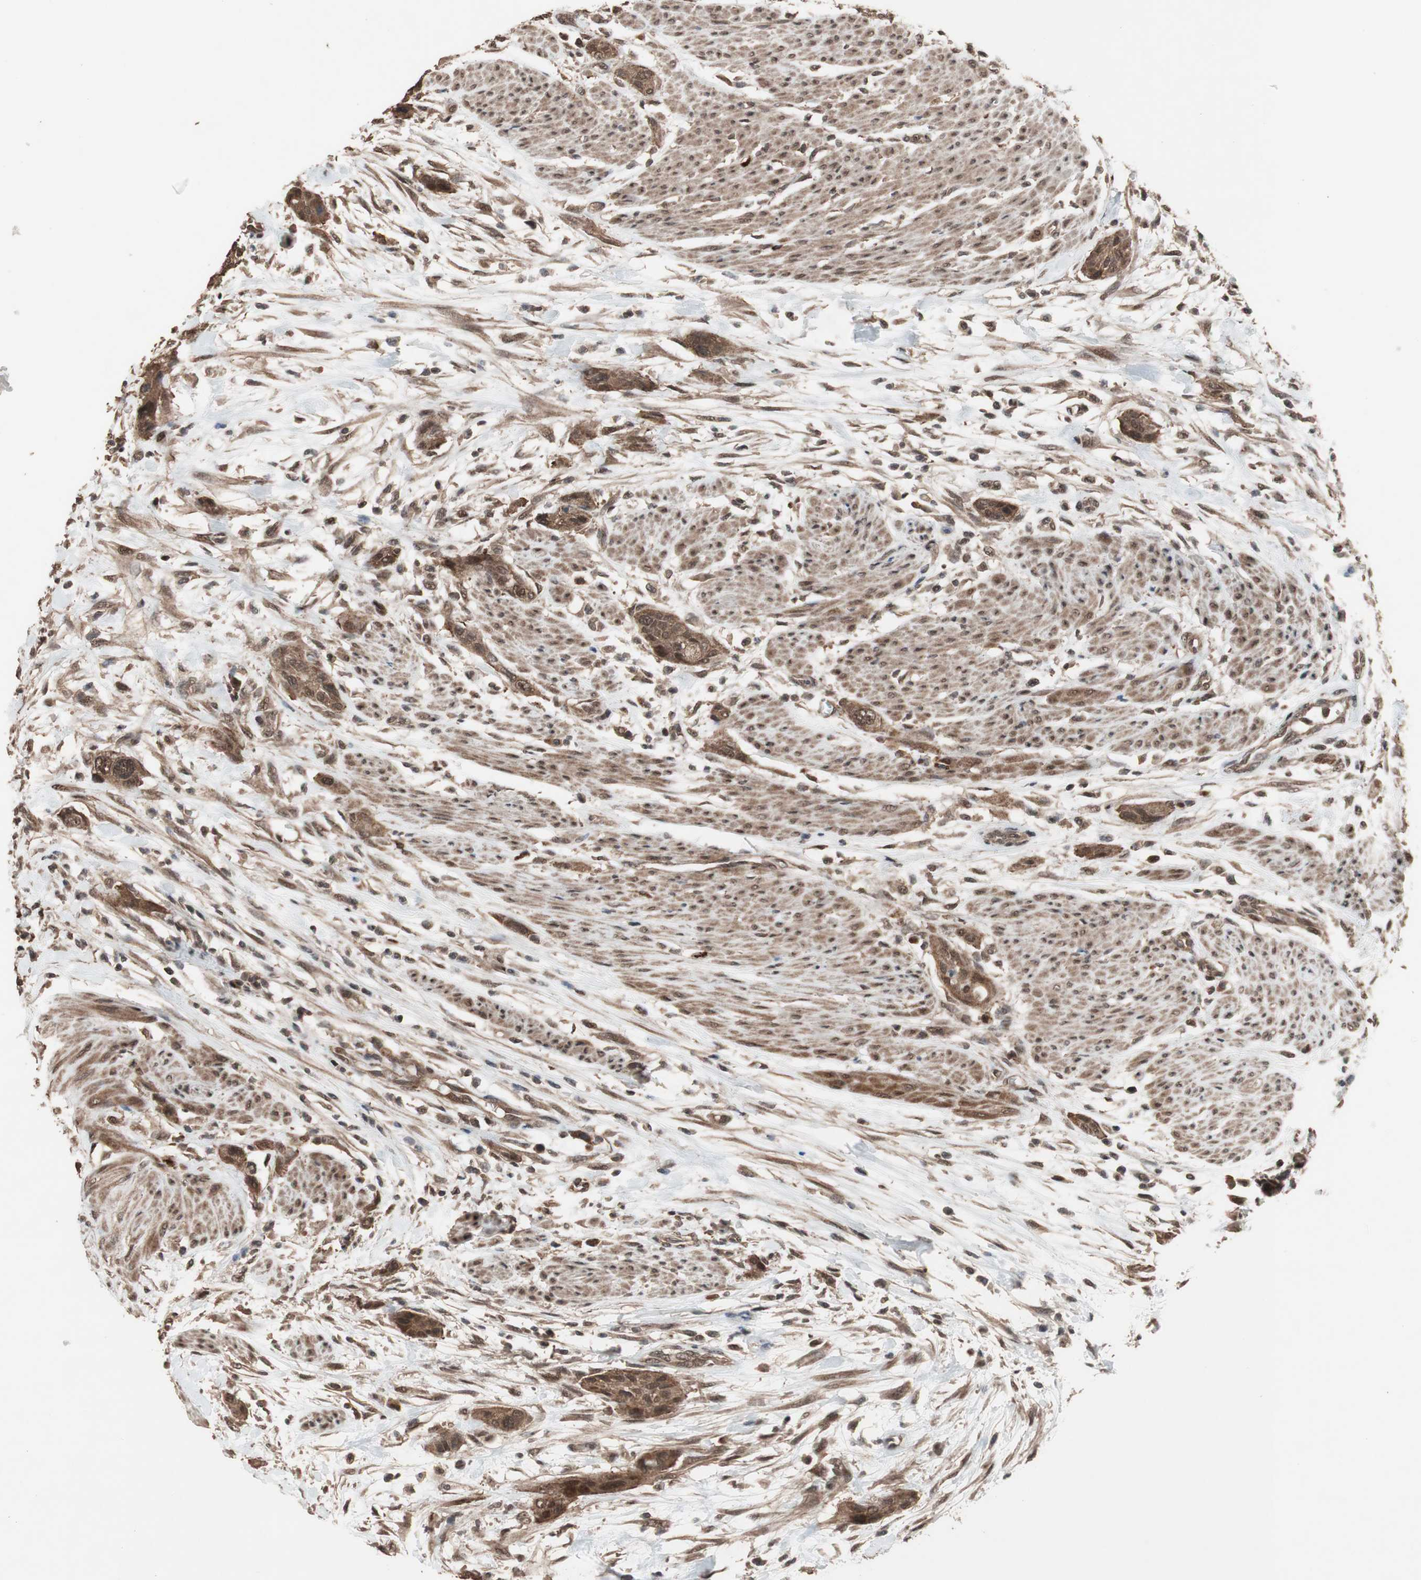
{"staining": {"intensity": "moderate", "quantity": ">75%", "location": "cytoplasmic/membranous,nuclear"}, "tissue": "urothelial cancer", "cell_type": "Tumor cells", "image_type": "cancer", "snomed": [{"axis": "morphology", "description": "Urothelial carcinoma, High grade"}, {"axis": "topography", "description": "Urinary bladder"}], "caption": "Protein expression analysis of human urothelial cancer reveals moderate cytoplasmic/membranous and nuclear positivity in about >75% of tumor cells. Using DAB (3,3'-diaminobenzidine) (brown) and hematoxylin (blue) stains, captured at high magnification using brightfield microscopy.", "gene": "KANSL1", "patient": {"sex": "male", "age": 35}}